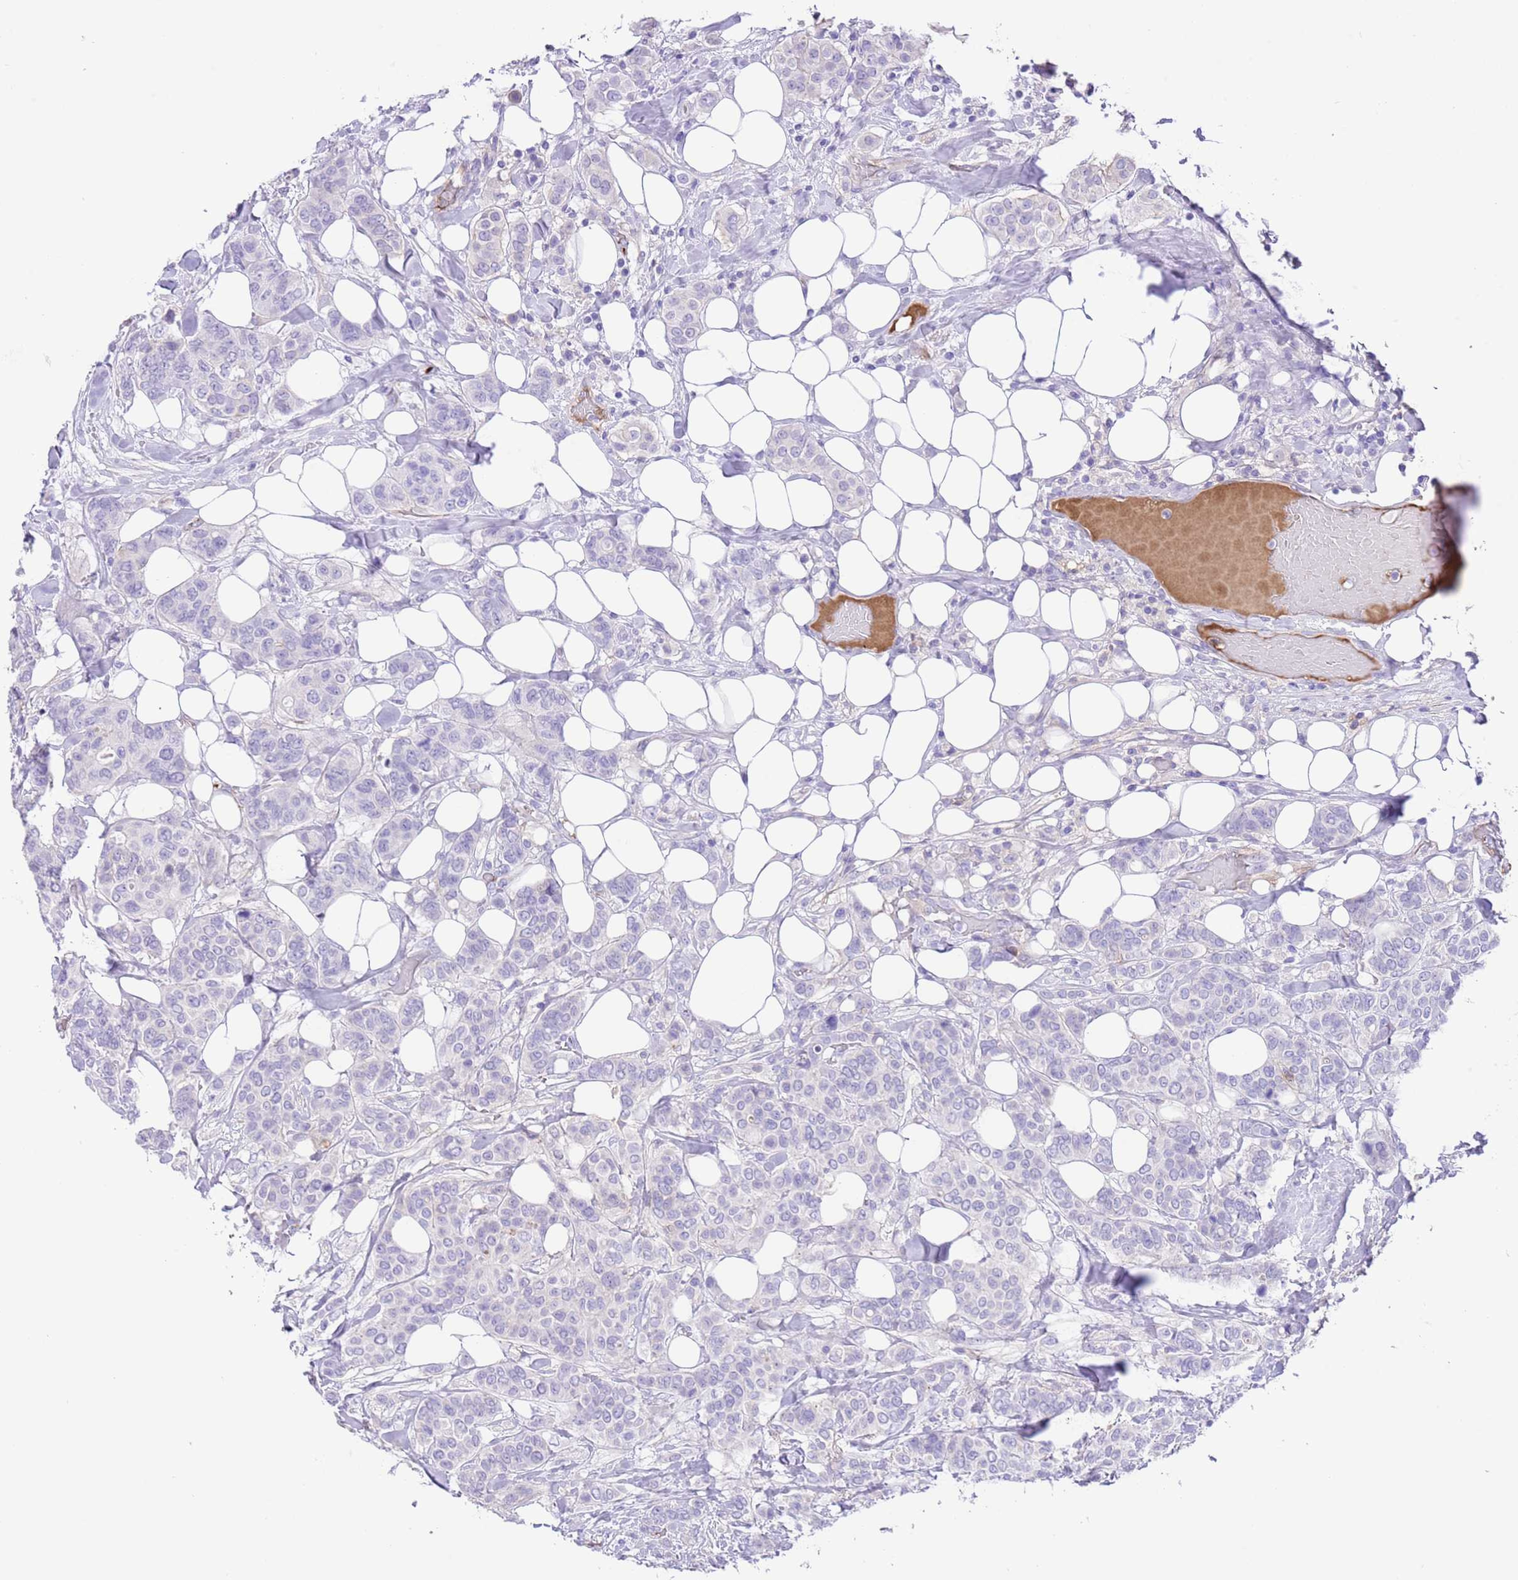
{"staining": {"intensity": "negative", "quantity": "none", "location": "none"}, "tissue": "breast cancer", "cell_type": "Tumor cells", "image_type": "cancer", "snomed": [{"axis": "morphology", "description": "Lobular carcinoma"}, {"axis": "topography", "description": "Breast"}], "caption": "The histopathology image reveals no staining of tumor cells in breast cancer (lobular carcinoma).", "gene": "IGF1", "patient": {"sex": "female", "age": 51}}